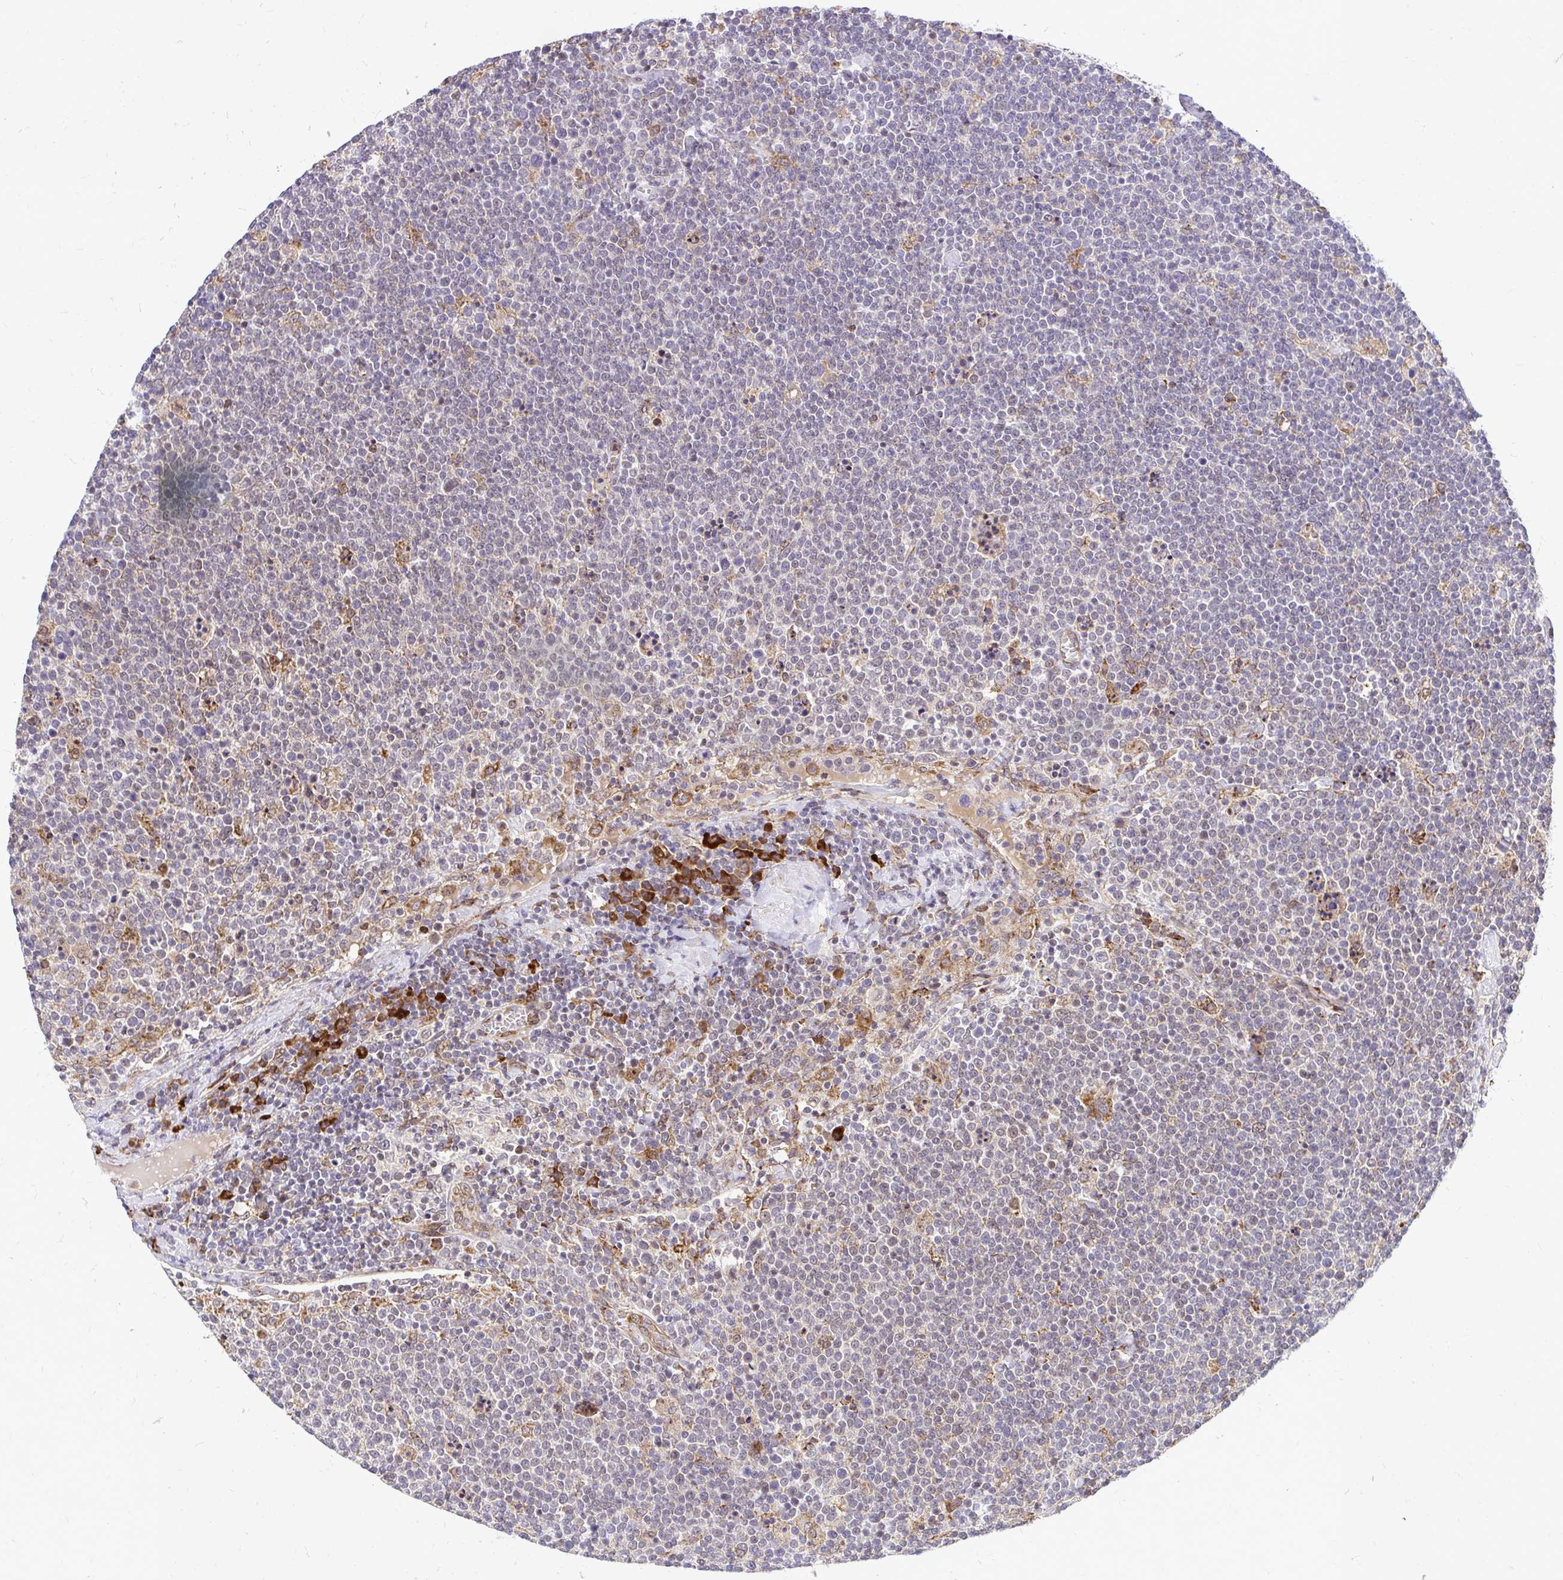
{"staining": {"intensity": "negative", "quantity": "none", "location": "none"}, "tissue": "lymphoma", "cell_type": "Tumor cells", "image_type": "cancer", "snomed": [{"axis": "morphology", "description": "Malignant lymphoma, non-Hodgkin's type, High grade"}, {"axis": "topography", "description": "Lymph node"}], "caption": "Immunohistochemistry photomicrograph of neoplastic tissue: human high-grade malignant lymphoma, non-Hodgkin's type stained with DAB exhibits no significant protein expression in tumor cells.", "gene": "NAALAD2", "patient": {"sex": "male", "age": 61}}